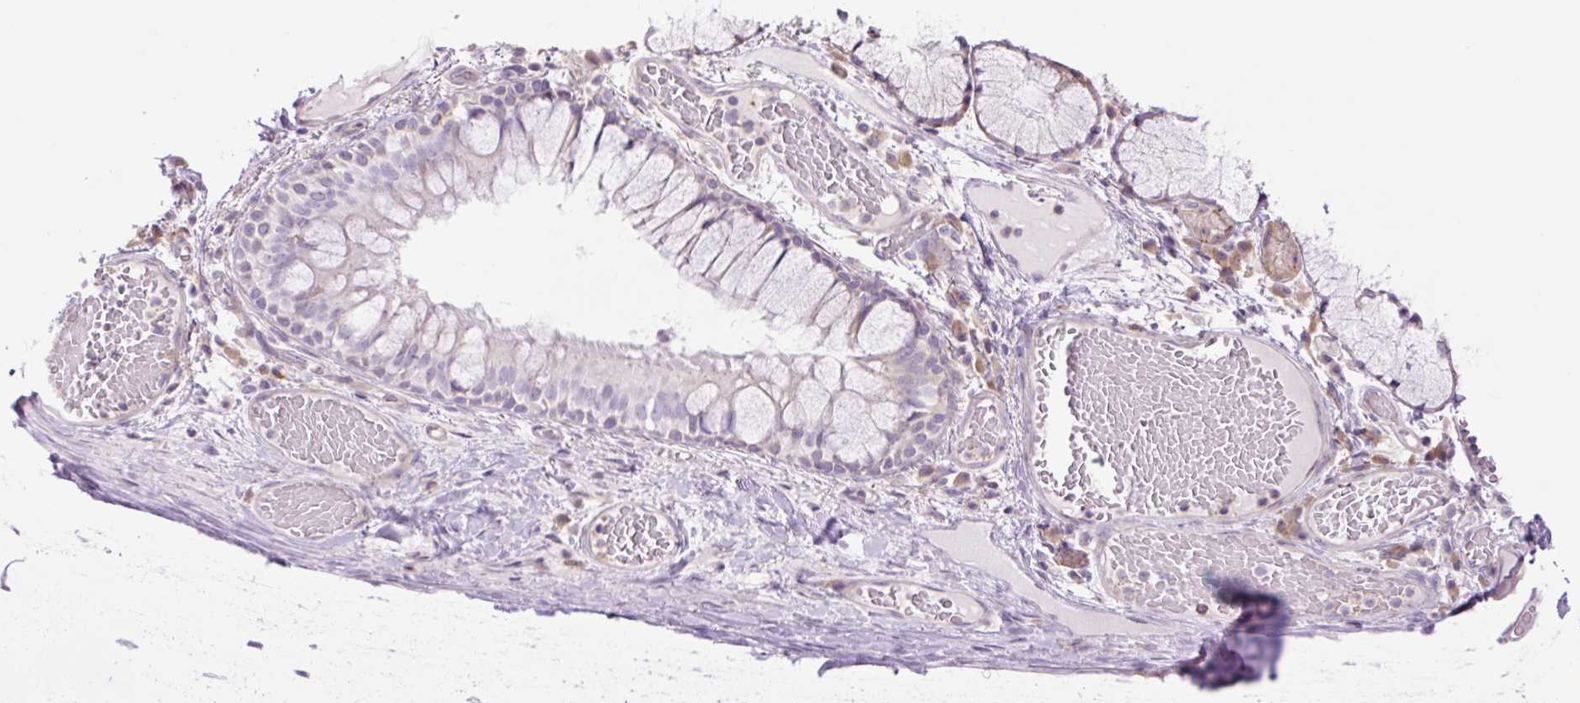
{"staining": {"intensity": "negative", "quantity": "none", "location": "none"}, "tissue": "adipose tissue", "cell_type": "Adipocytes", "image_type": "normal", "snomed": [{"axis": "morphology", "description": "Normal tissue, NOS"}, {"axis": "topography", "description": "Cartilage tissue"}, {"axis": "topography", "description": "Bronchus"}], "caption": "DAB (3,3'-diaminobenzidine) immunohistochemical staining of benign human adipose tissue exhibits no significant positivity in adipocytes.", "gene": "GRID2", "patient": {"sex": "male", "age": 56}}